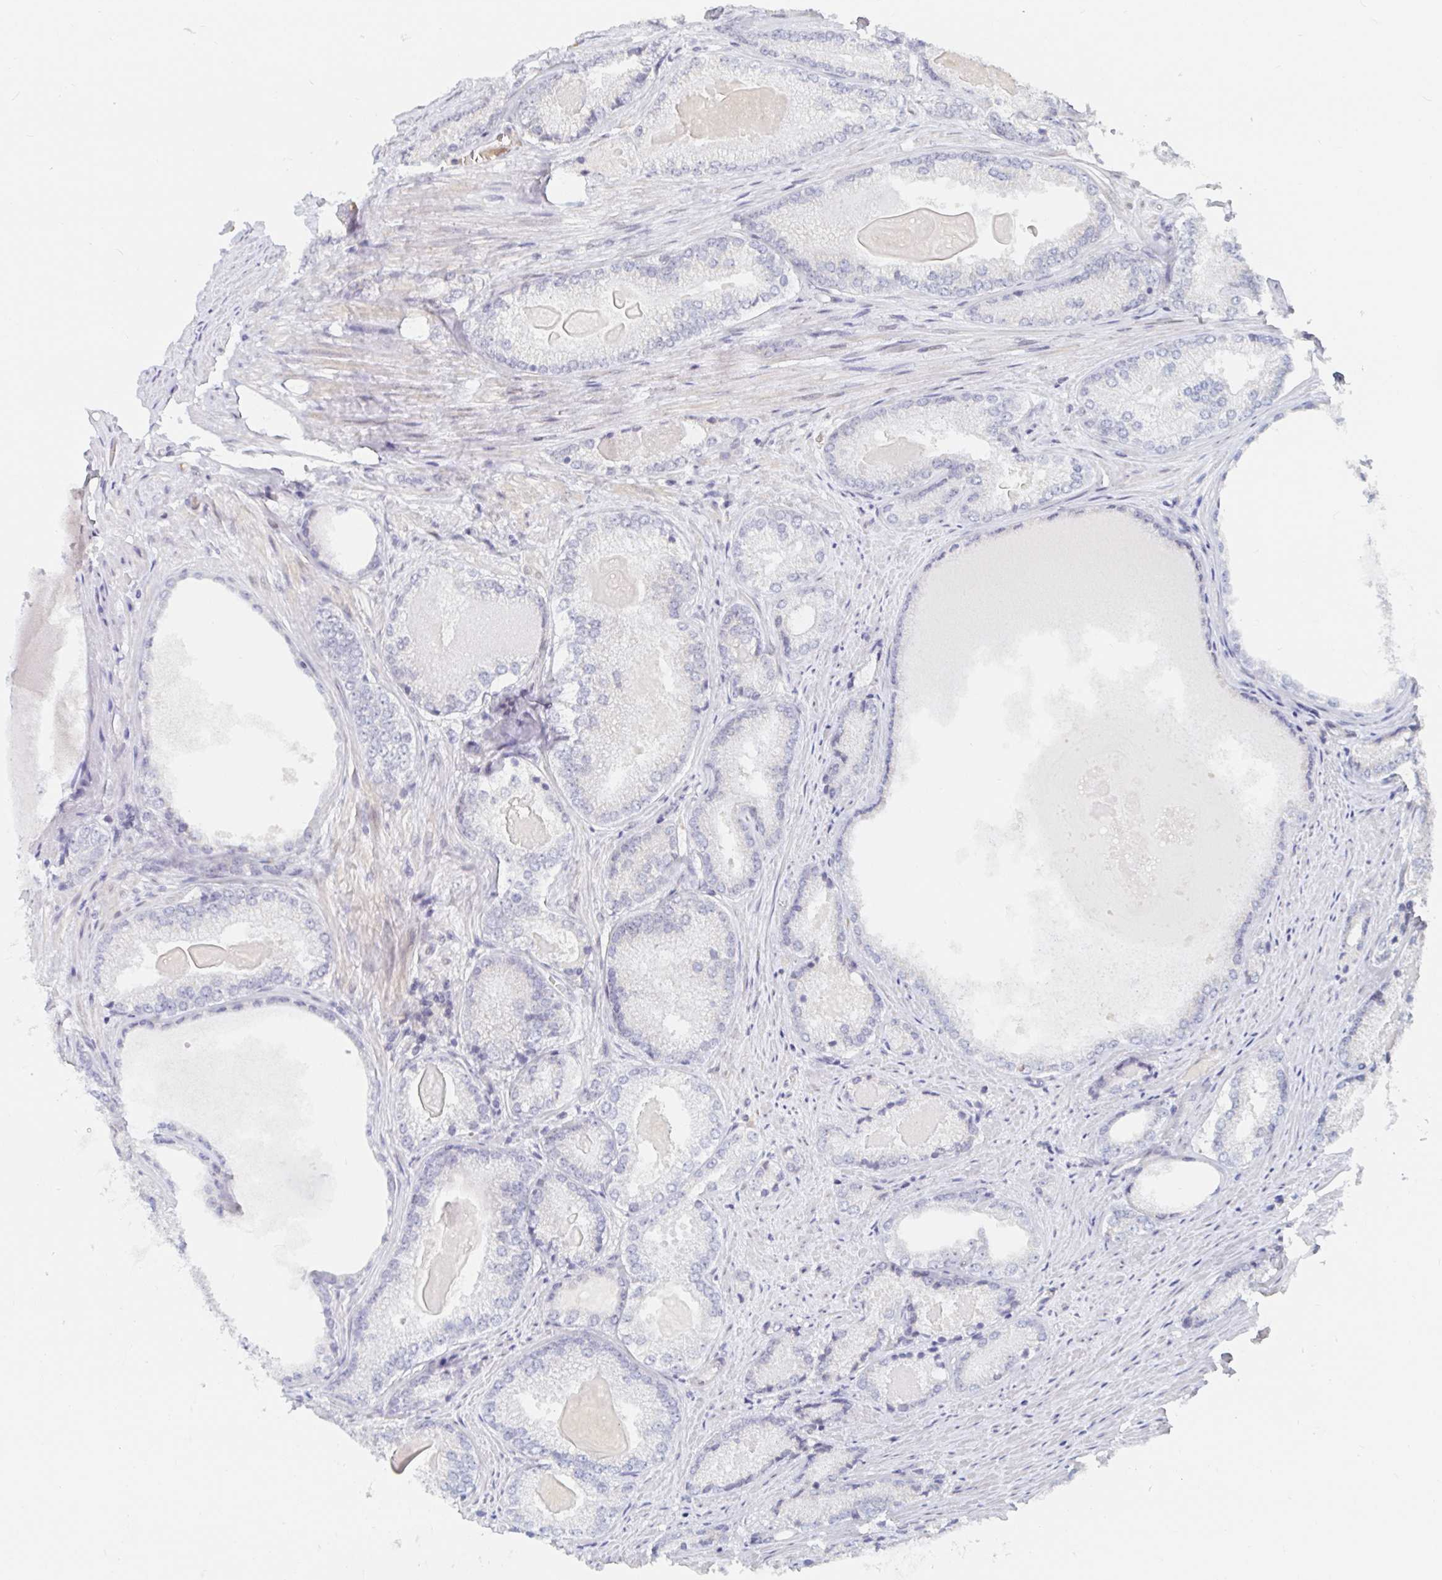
{"staining": {"intensity": "negative", "quantity": "none", "location": "none"}, "tissue": "prostate cancer", "cell_type": "Tumor cells", "image_type": "cancer", "snomed": [{"axis": "morphology", "description": "Adenocarcinoma, NOS"}, {"axis": "morphology", "description": "Adenocarcinoma, Low grade"}, {"axis": "topography", "description": "Prostate"}], "caption": "The micrograph shows no significant staining in tumor cells of prostate cancer.", "gene": "CHD2", "patient": {"sex": "male", "age": 68}}